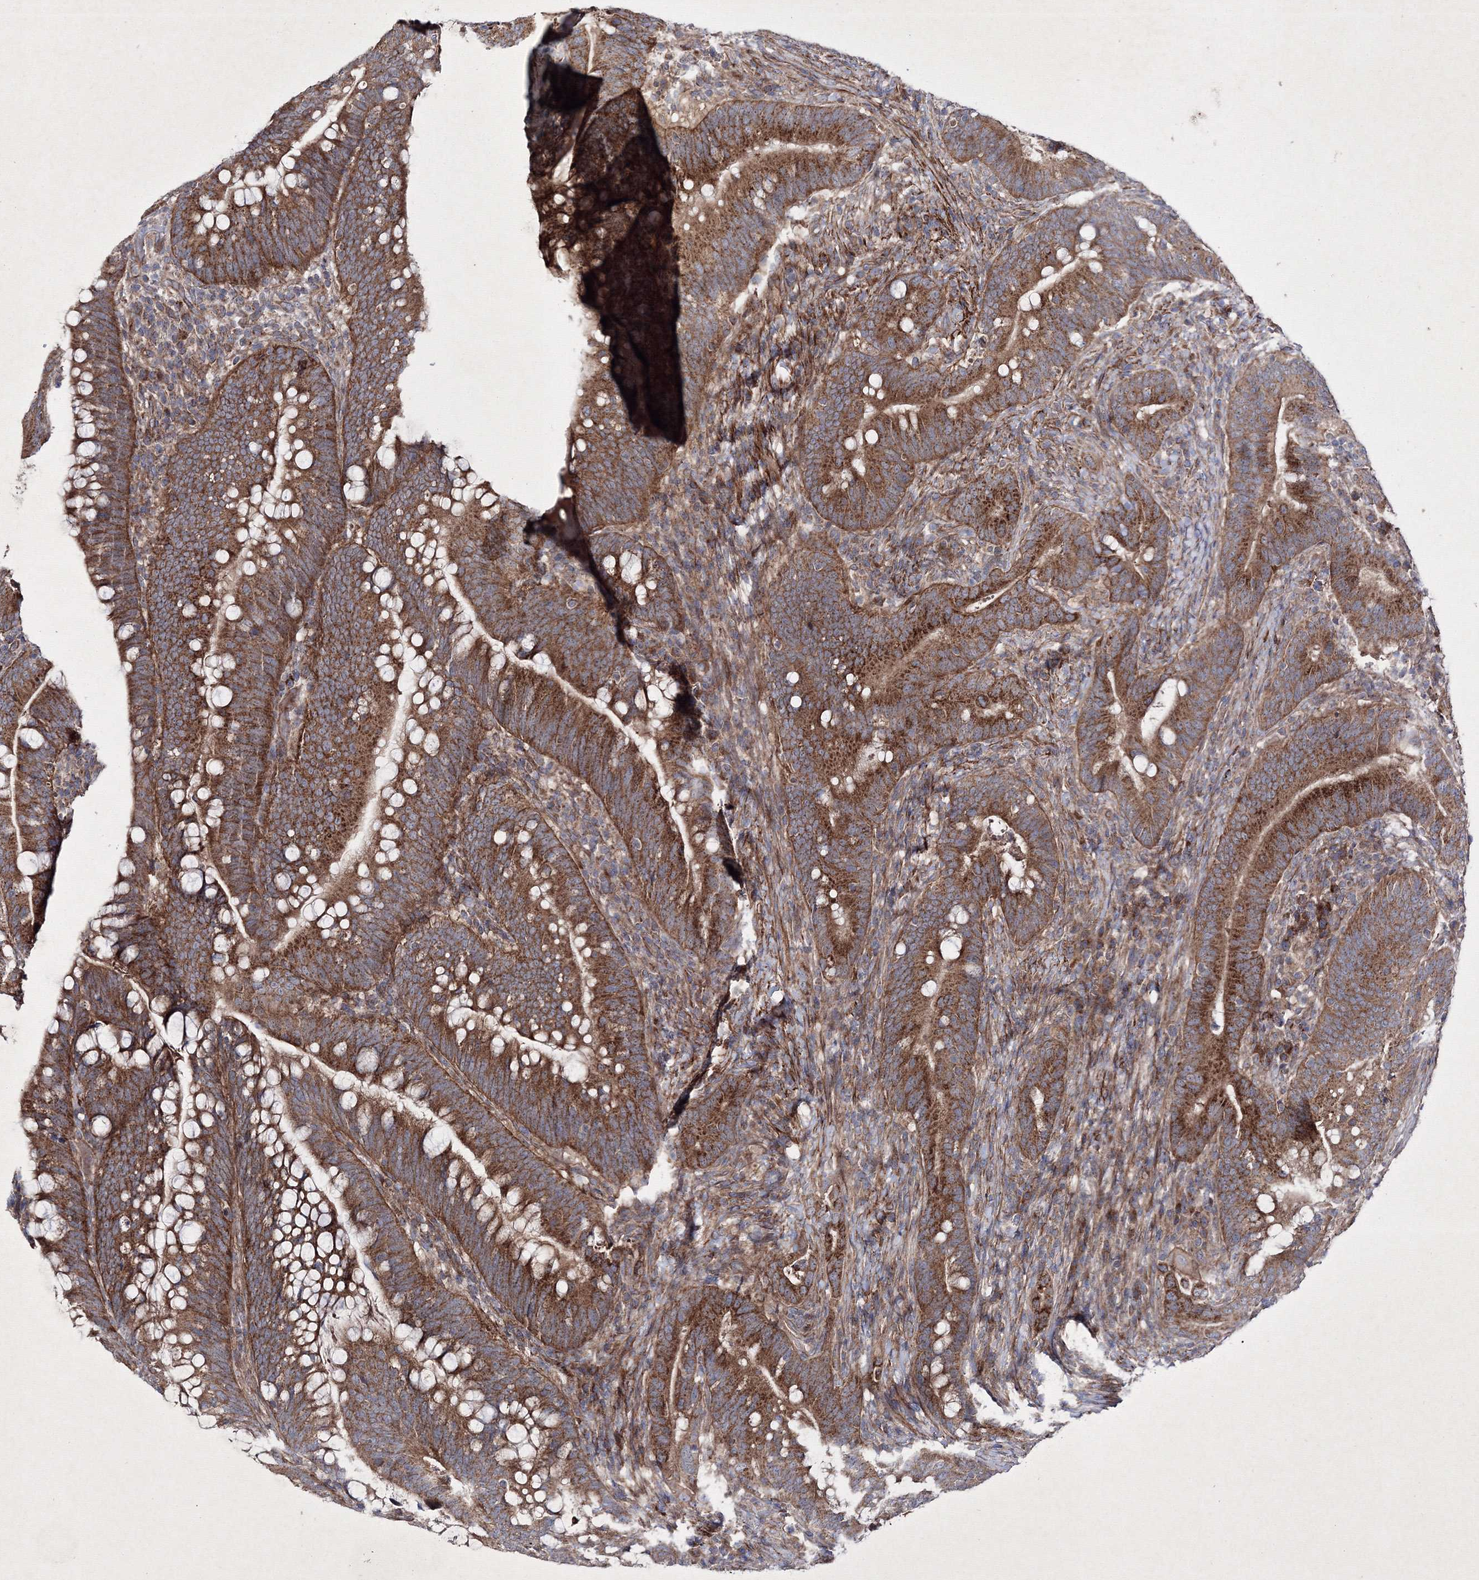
{"staining": {"intensity": "strong", "quantity": ">75%", "location": "cytoplasmic/membranous"}, "tissue": "colorectal cancer", "cell_type": "Tumor cells", "image_type": "cancer", "snomed": [{"axis": "morphology", "description": "Adenocarcinoma, NOS"}, {"axis": "topography", "description": "Colon"}], "caption": "DAB (3,3'-diaminobenzidine) immunohistochemical staining of adenocarcinoma (colorectal) exhibits strong cytoplasmic/membranous protein expression in approximately >75% of tumor cells.", "gene": "GFM1", "patient": {"sex": "female", "age": 66}}